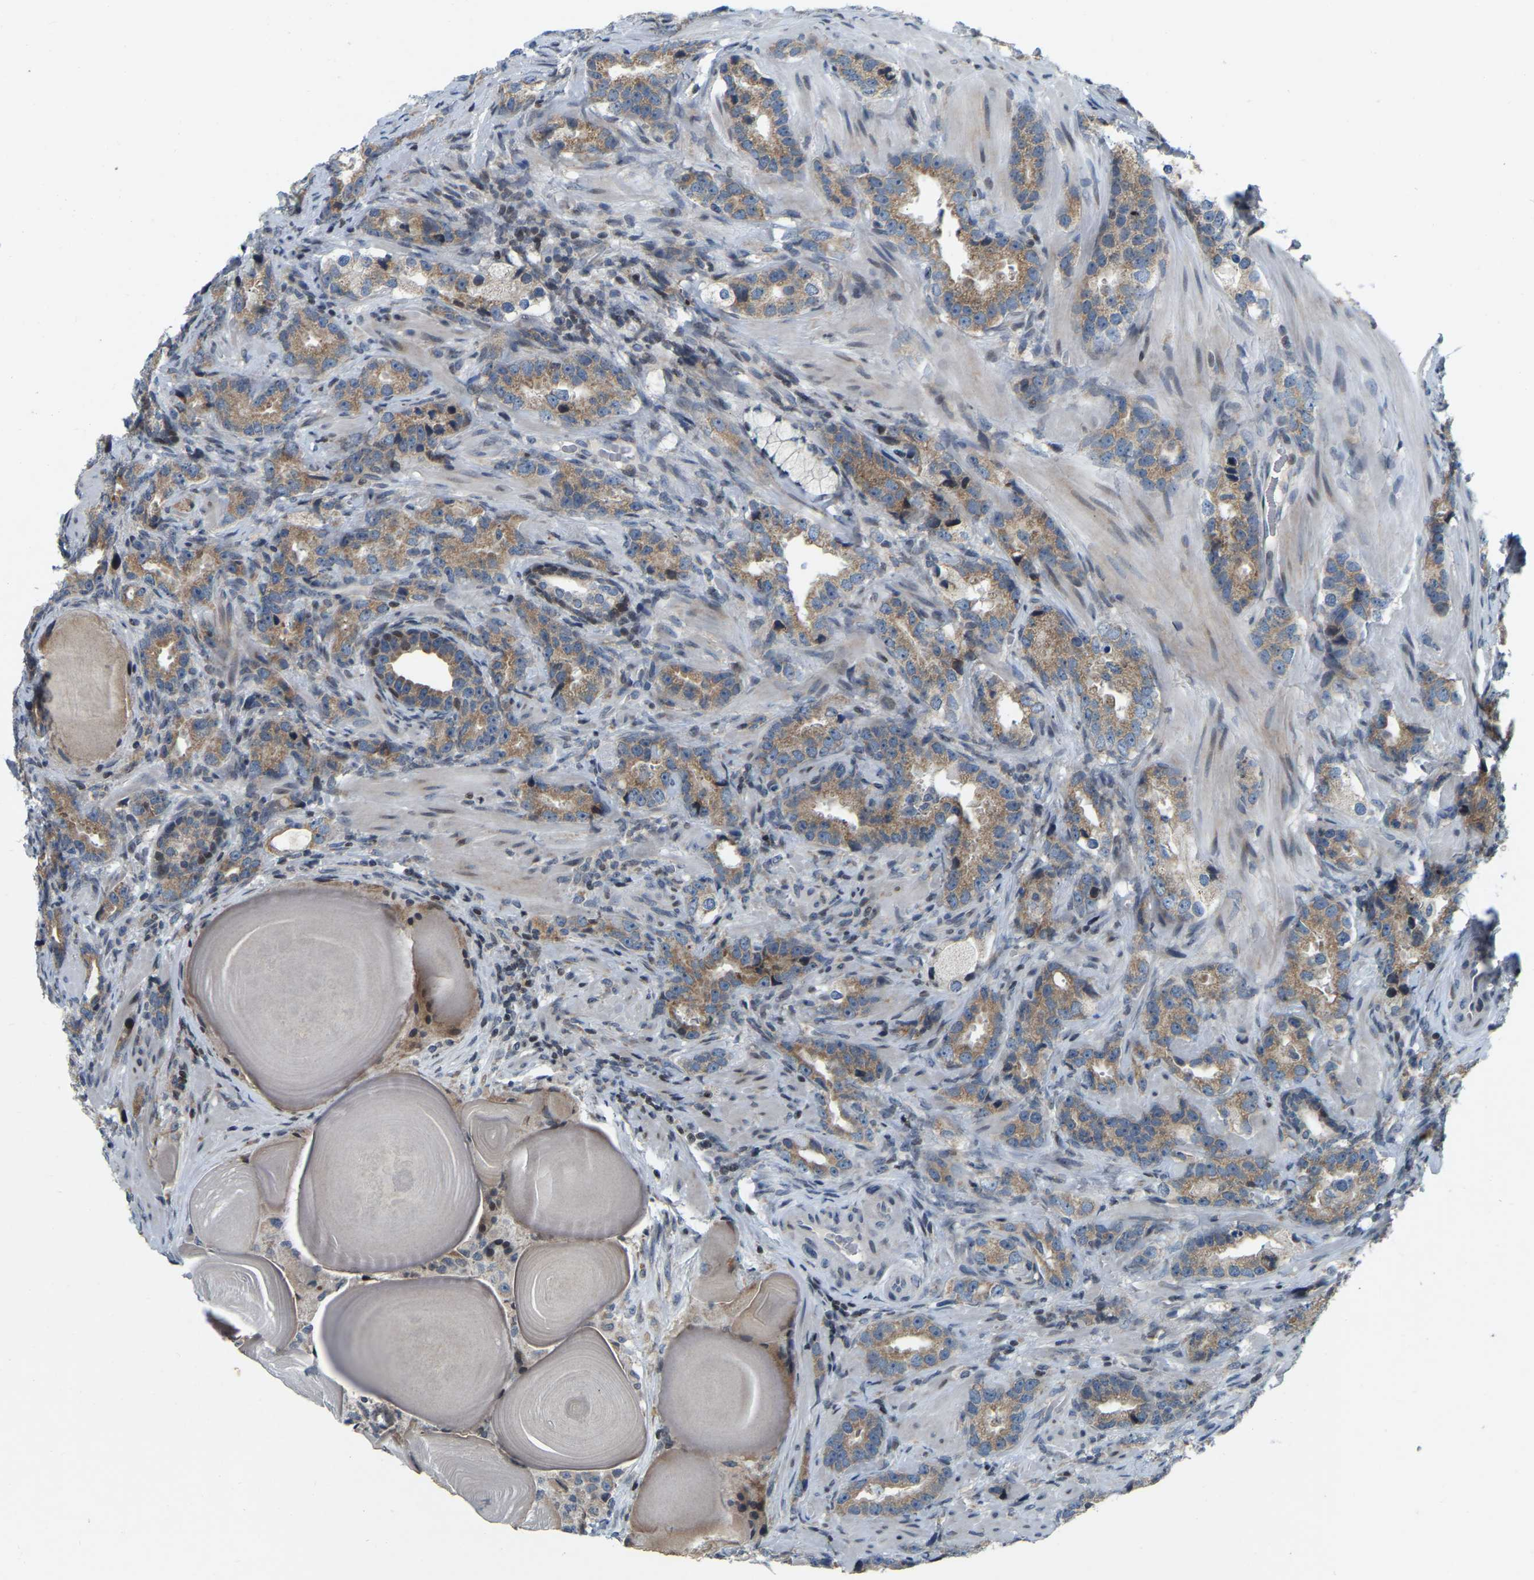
{"staining": {"intensity": "moderate", "quantity": ">75%", "location": "cytoplasmic/membranous"}, "tissue": "prostate cancer", "cell_type": "Tumor cells", "image_type": "cancer", "snomed": [{"axis": "morphology", "description": "Adenocarcinoma, High grade"}, {"axis": "topography", "description": "Prostate"}], "caption": "Protein expression analysis of prostate adenocarcinoma (high-grade) shows moderate cytoplasmic/membranous expression in about >75% of tumor cells.", "gene": "PARL", "patient": {"sex": "male", "age": 63}}